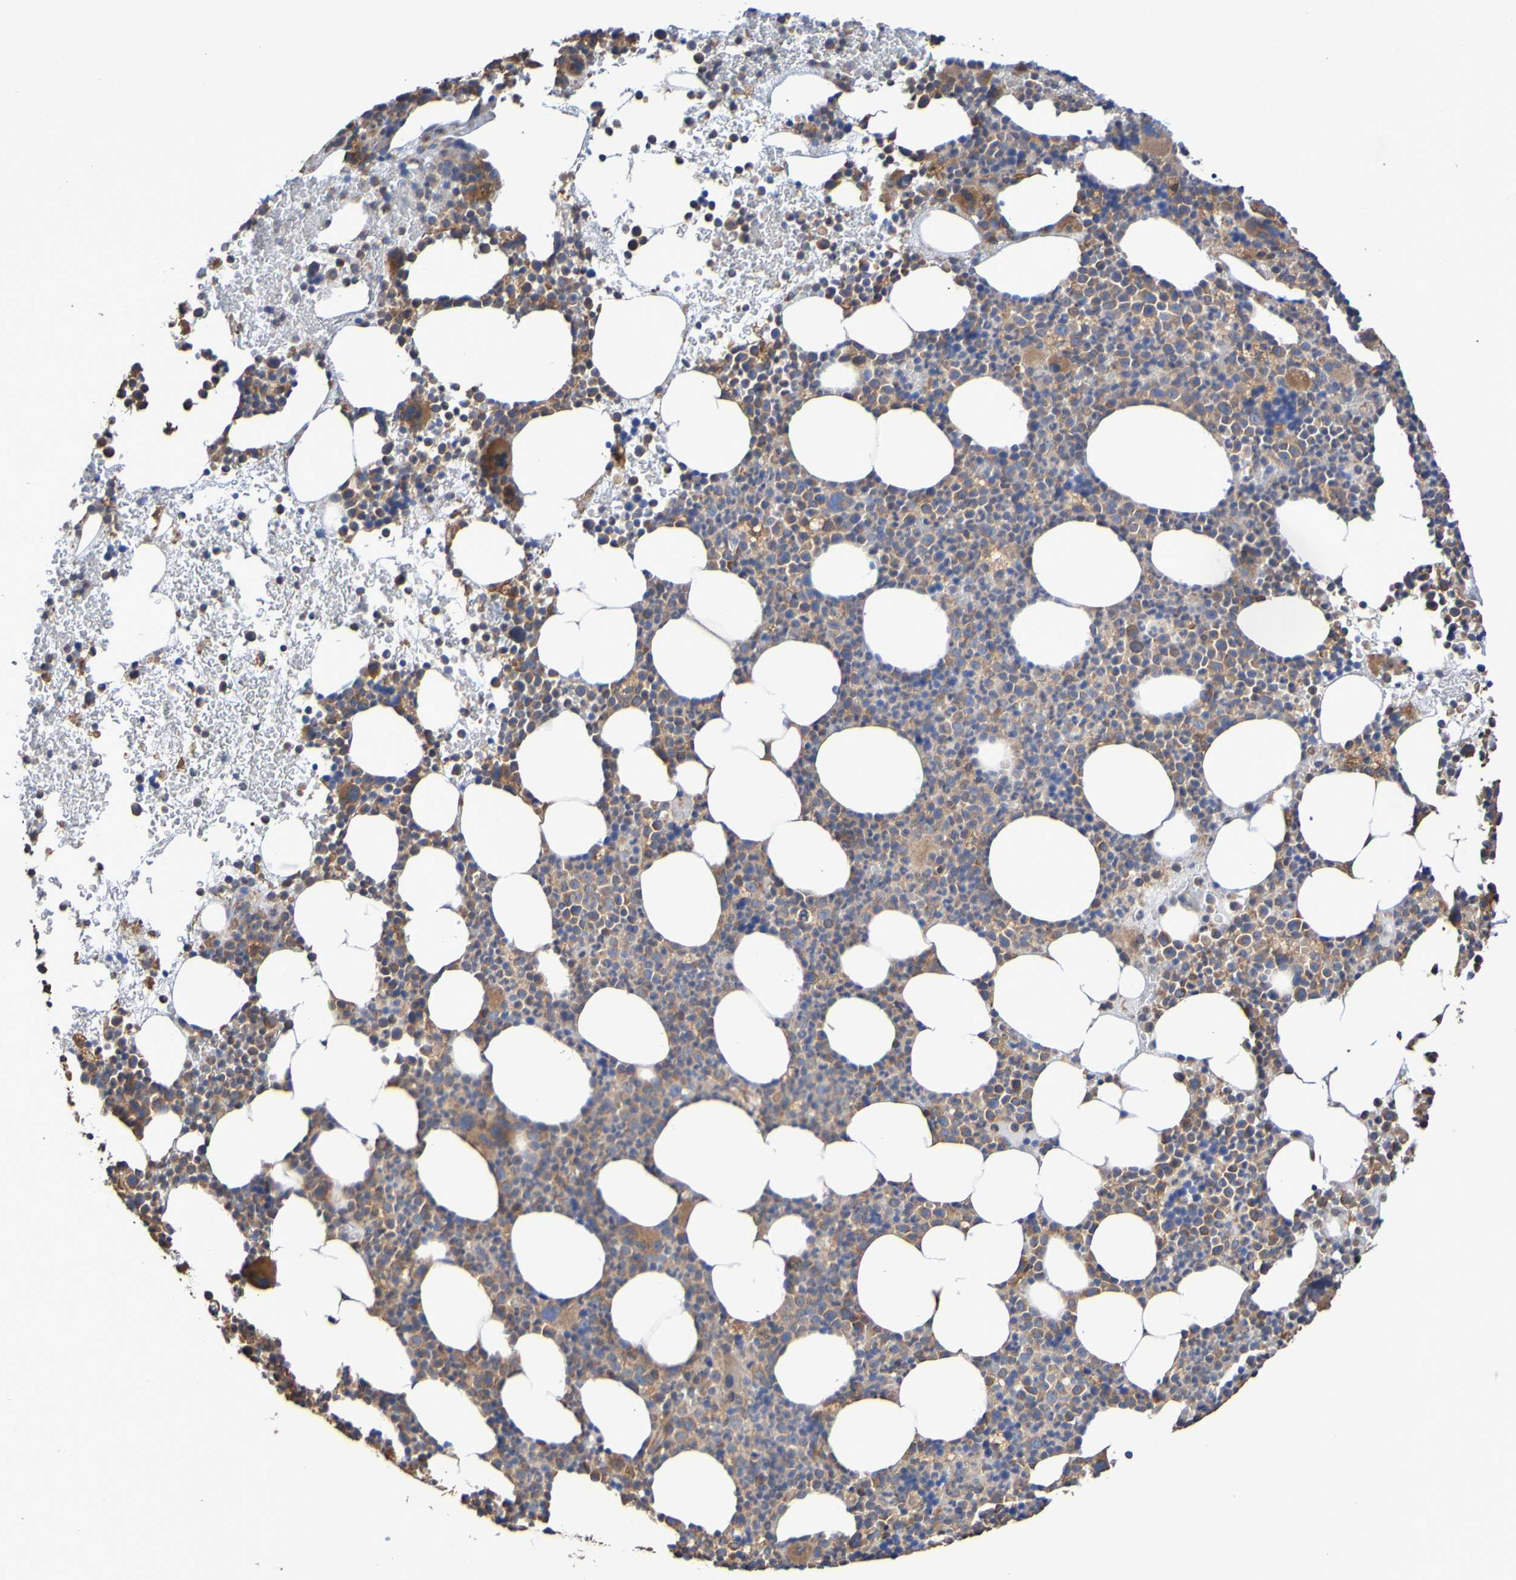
{"staining": {"intensity": "moderate", "quantity": ">75%", "location": "cytoplasmic/membranous"}, "tissue": "bone marrow", "cell_type": "Hematopoietic cells", "image_type": "normal", "snomed": [{"axis": "morphology", "description": "Normal tissue, NOS"}, {"axis": "morphology", "description": "Inflammation, NOS"}, {"axis": "topography", "description": "Bone marrow"}], "caption": "Immunohistochemical staining of normal bone marrow displays medium levels of moderate cytoplasmic/membranous staining in about >75% of hematopoietic cells. The protein of interest is shown in brown color, while the nuclei are stained blue.", "gene": "RAB11A", "patient": {"sex": "male", "age": 73}}